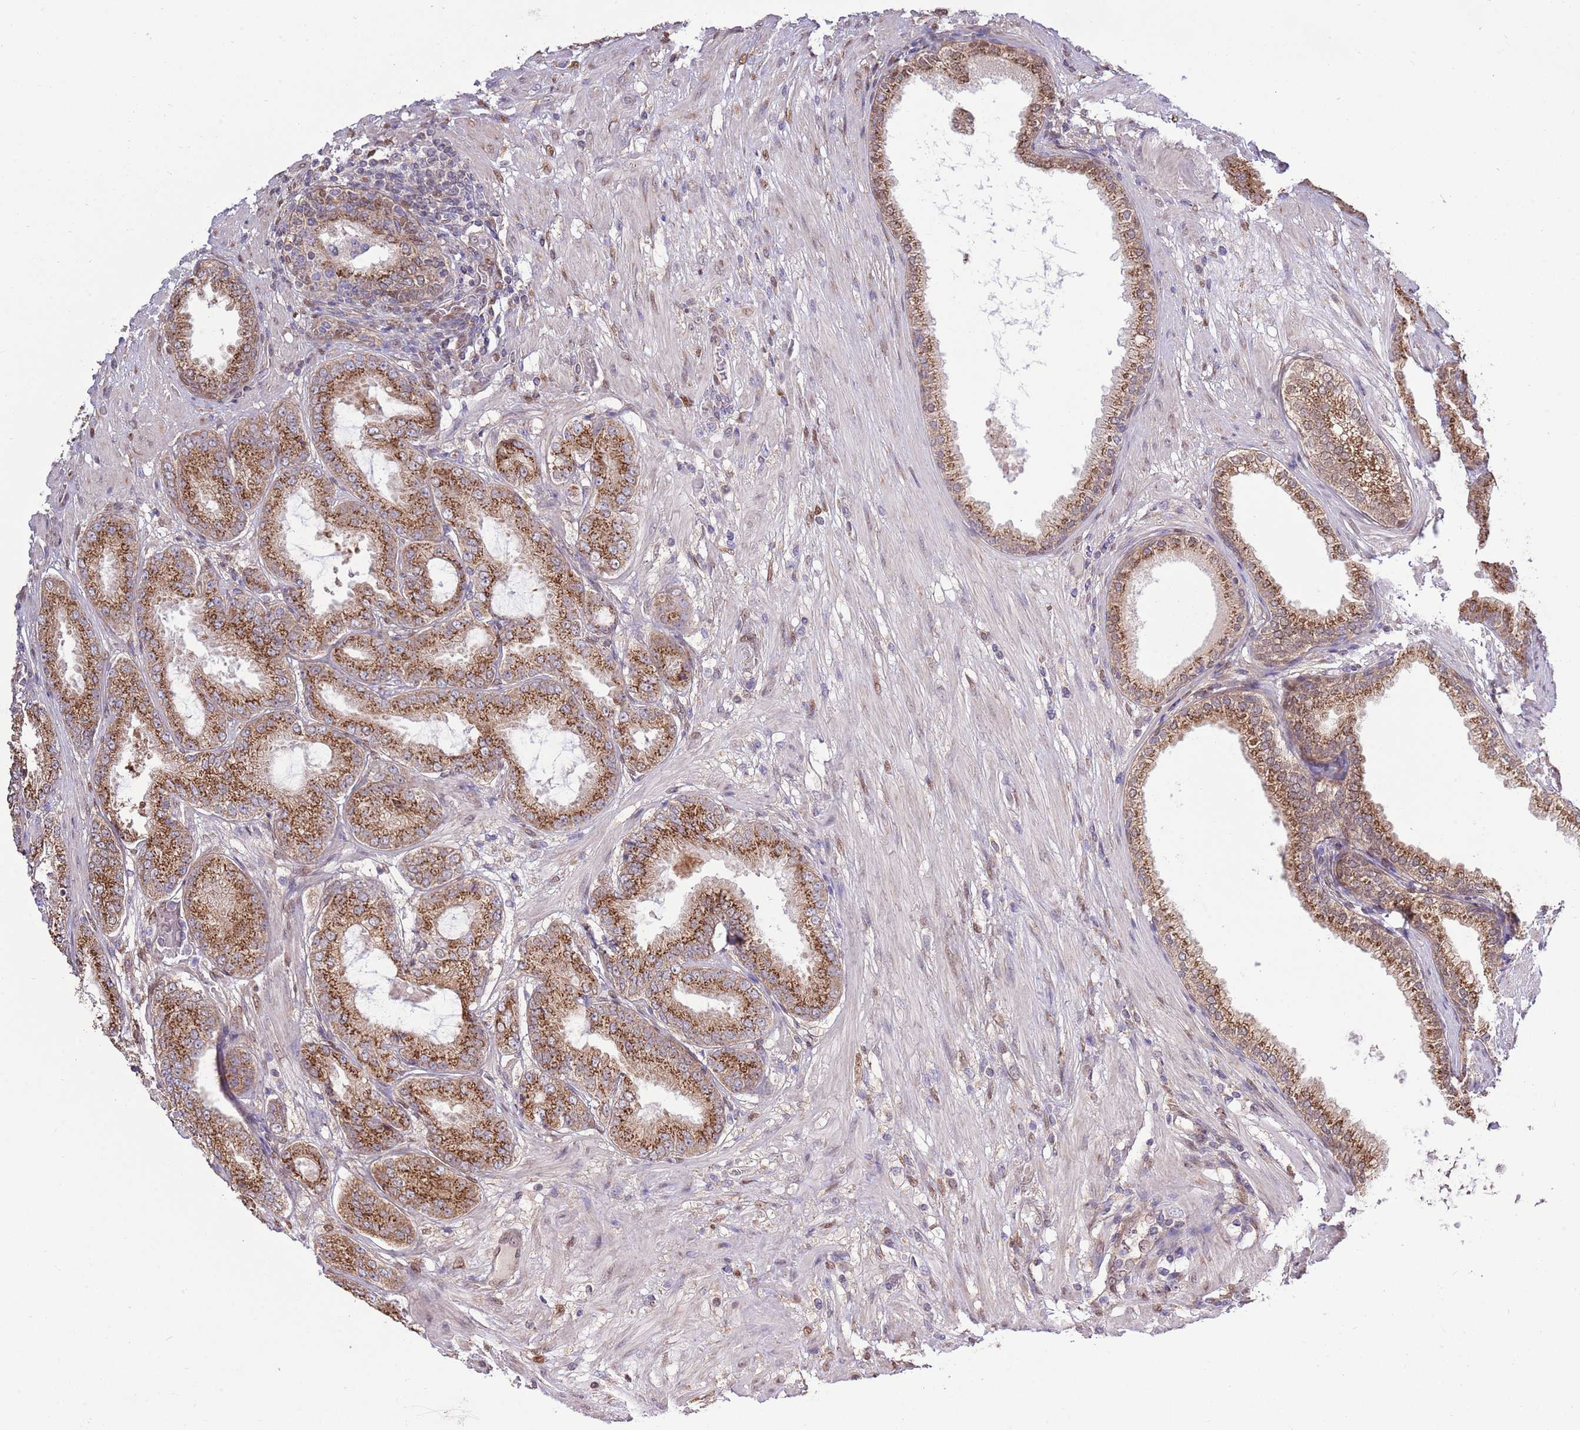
{"staining": {"intensity": "strong", "quantity": ">75%", "location": "cytoplasmic/membranous"}, "tissue": "prostate cancer", "cell_type": "Tumor cells", "image_type": "cancer", "snomed": [{"axis": "morphology", "description": "Adenocarcinoma, High grade"}, {"axis": "topography", "description": "Prostate"}], "caption": "IHC image of neoplastic tissue: human prostate cancer stained using IHC exhibits high levels of strong protein expression localized specifically in the cytoplasmic/membranous of tumor cells, appearing as a cytoplasmic/membranous brown color.", "gene": "ARL2BP", "patient": {"sex": "male", "age": 71}}